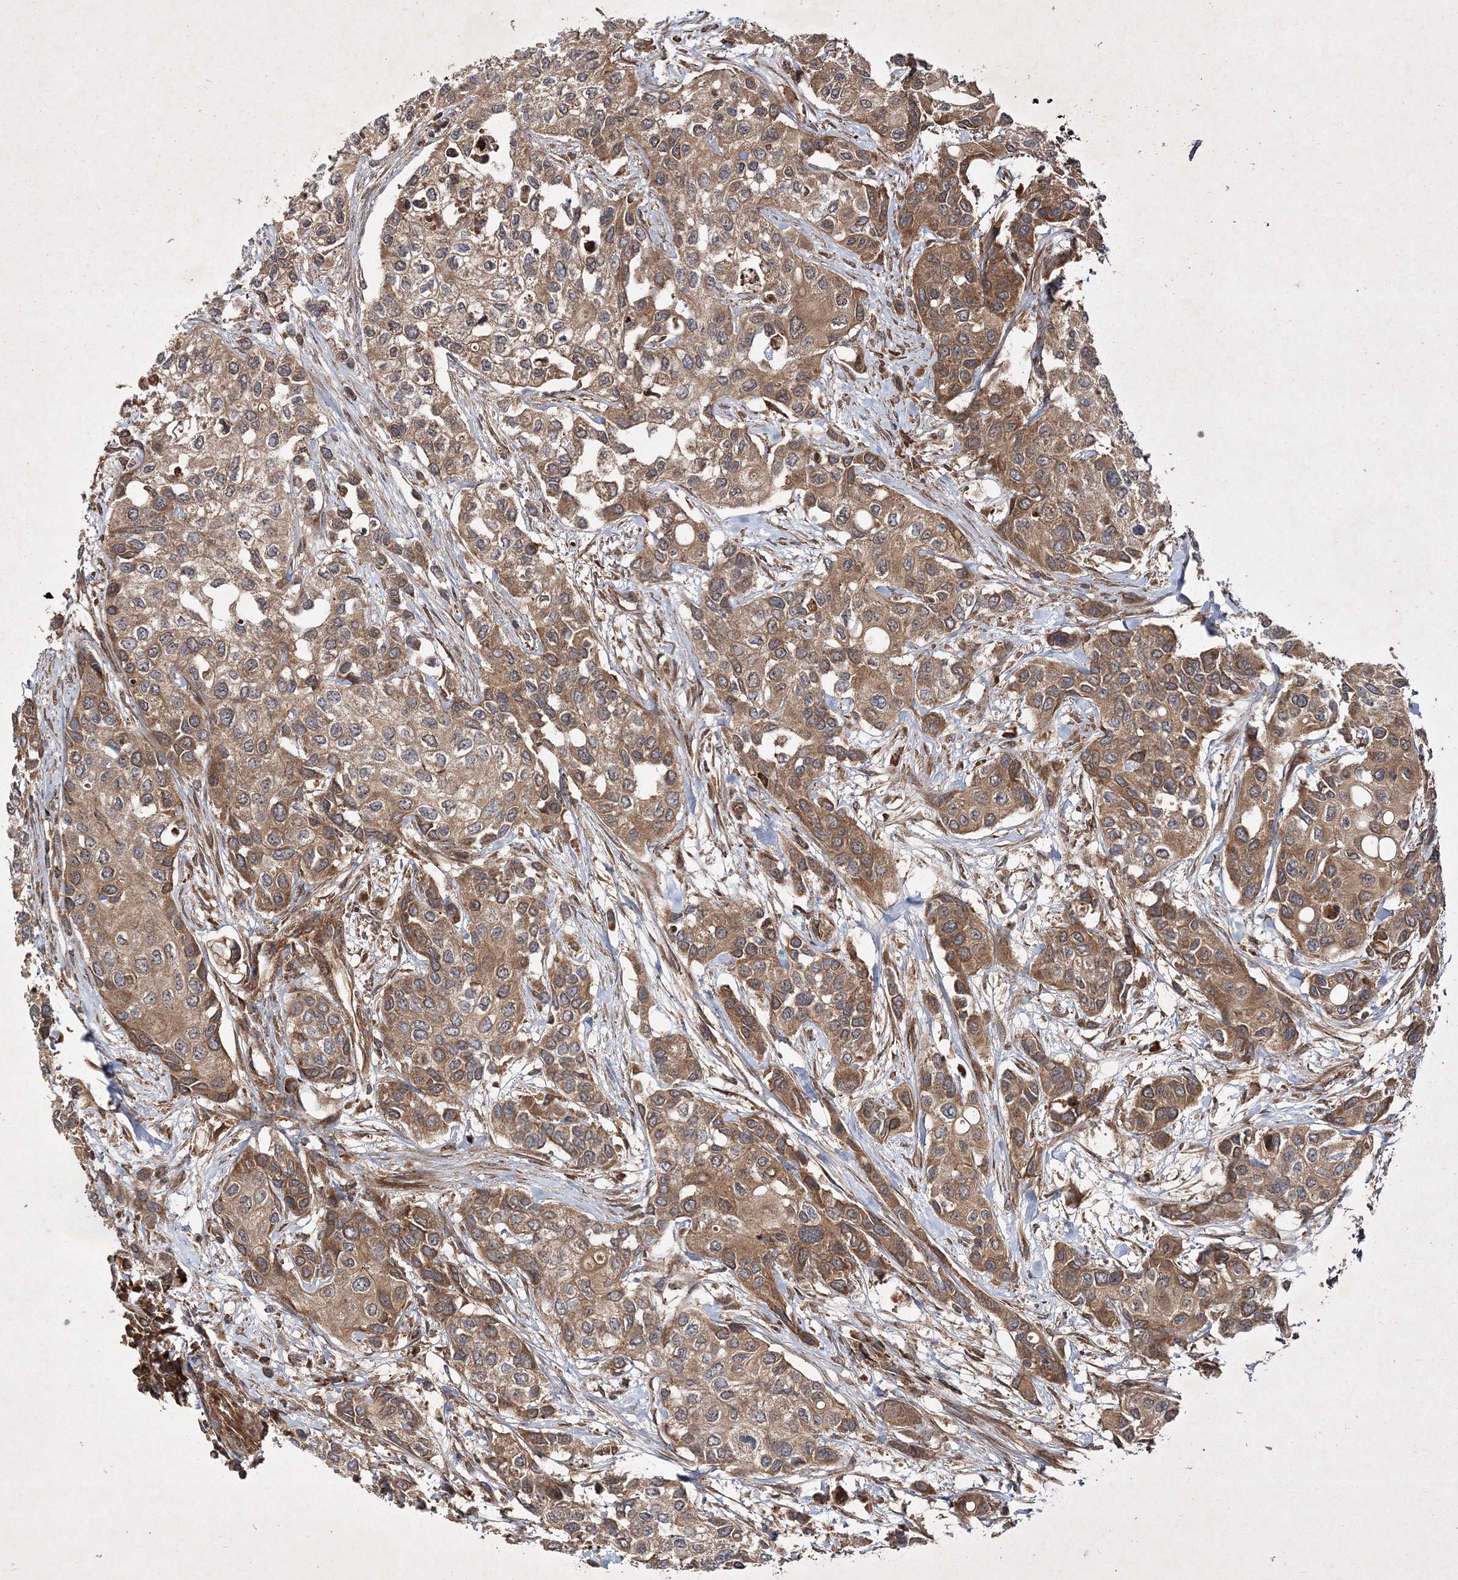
{"staining": {"intensity": "moderate", "quantity": ">75%", "location": "cytoplasmic/membranous"}, "tissue": "urothelial cancer", "cell_type": "Tumor cells", "image_type": "cancer", "snomed": [{"axis": "morphology", "description": "Normal tissue, NOS"}, {"axis": "morphology", "description": "Urothelial carcinoma, High grade"}, {"axis": "topography", "description": "Vascular tissue"}, {"axis": "topography", "description": "Urinary bladder"}], "caption": "A high-resolution histopathology image shows immunohistochemistry staining of urothelial cancer, which demonstrates moderate cytoplasmic/membranous staining in about >75% of tumor cells.", "gene": "DNAJC13", "patient": {"sex": "female", "age": 56}}